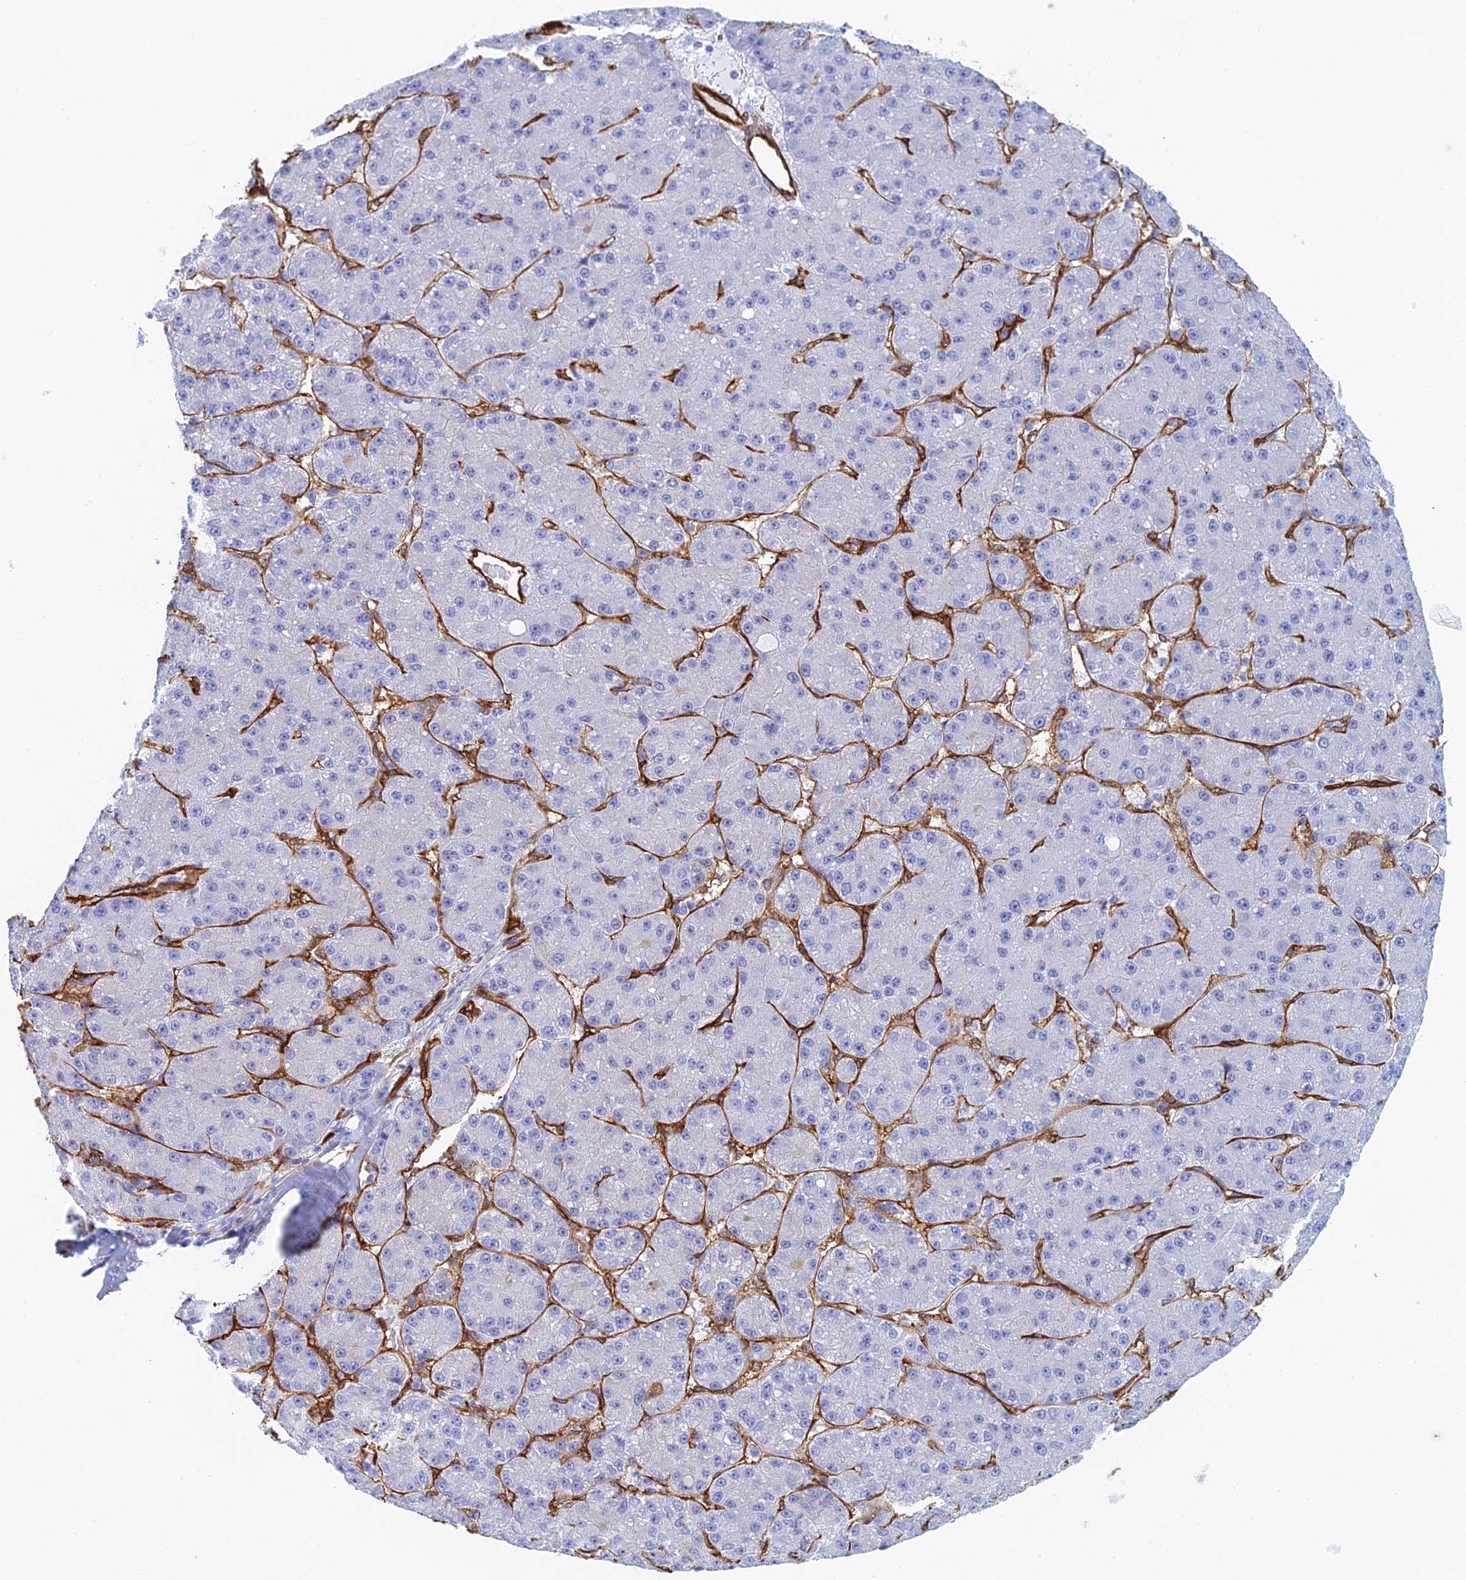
{"staining": {"intensity": "negative", "quantity": "none", "location": "none"}, "tissue": "liver cancer", "cell_type": "Tumor cells", "image_type": "cancer", "snomed": [{"axis": "morphology", "description": "Carcinoma, Hepatocellular, NOS"}, {"axis": "topography", "description": "Liver"}], "caption": "Micrograph shows no protein expression in tumor cells of liver cancer tissue. Brightfield microscopy of IHC stained with DAB (3,3'-diaminobenzidine) (brown) and hematoxylin (blue), captured at high magnification.", "gene": "CRIP2", "patient": {"sex": "male", "age": 67}}